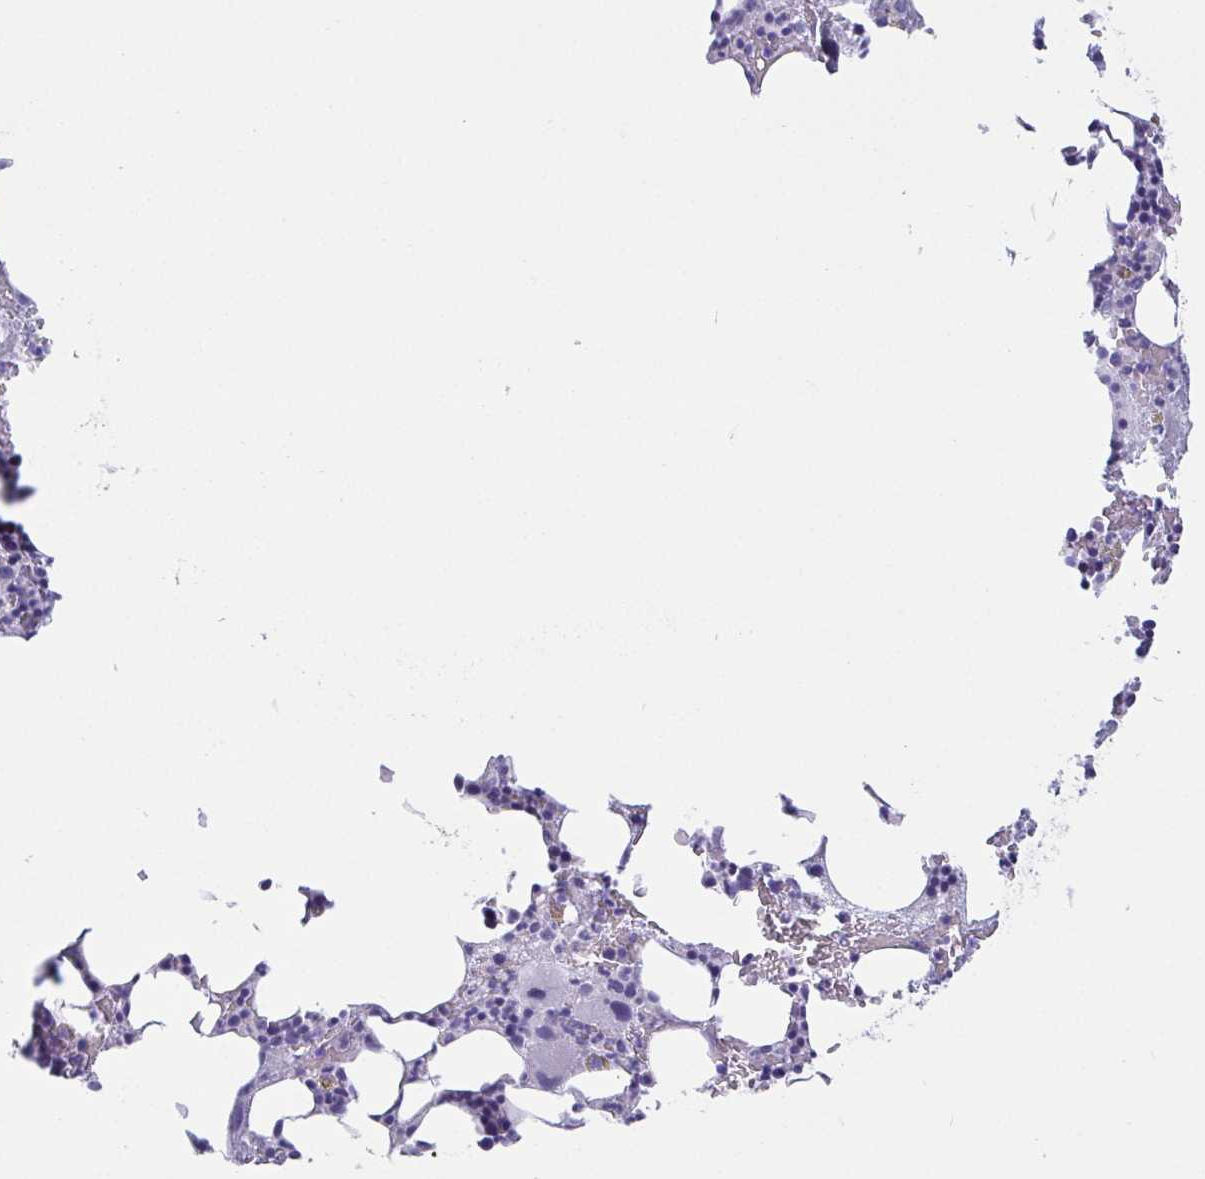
{"staining": {"intensity": "negative", "quantity": "none", "location": "none"}, "tissue": "bone marrow", "cell_type": "Hematopoietic cells", "image_type": "normal", "snomed": [{"axis": "morphology", "description": "Normal tissue, NOS"}, {"axis": "topography", "description": "Bone marrow"}], "caption": "High magnification brightfield microscopy of benign bone marrow stained with DAB (brown) and counterstained with hematoxylin (blue): hematopoietic cells show no significant positivity. (Stains: DAB (3,3'-diaminobenzidine) immunohistochemistry with hematoxylin counter stain, Microscopy: brightfield microscopy at high magnification).", "gene": "CD164L2", "patient": {"sex": "female", "age": 72}}